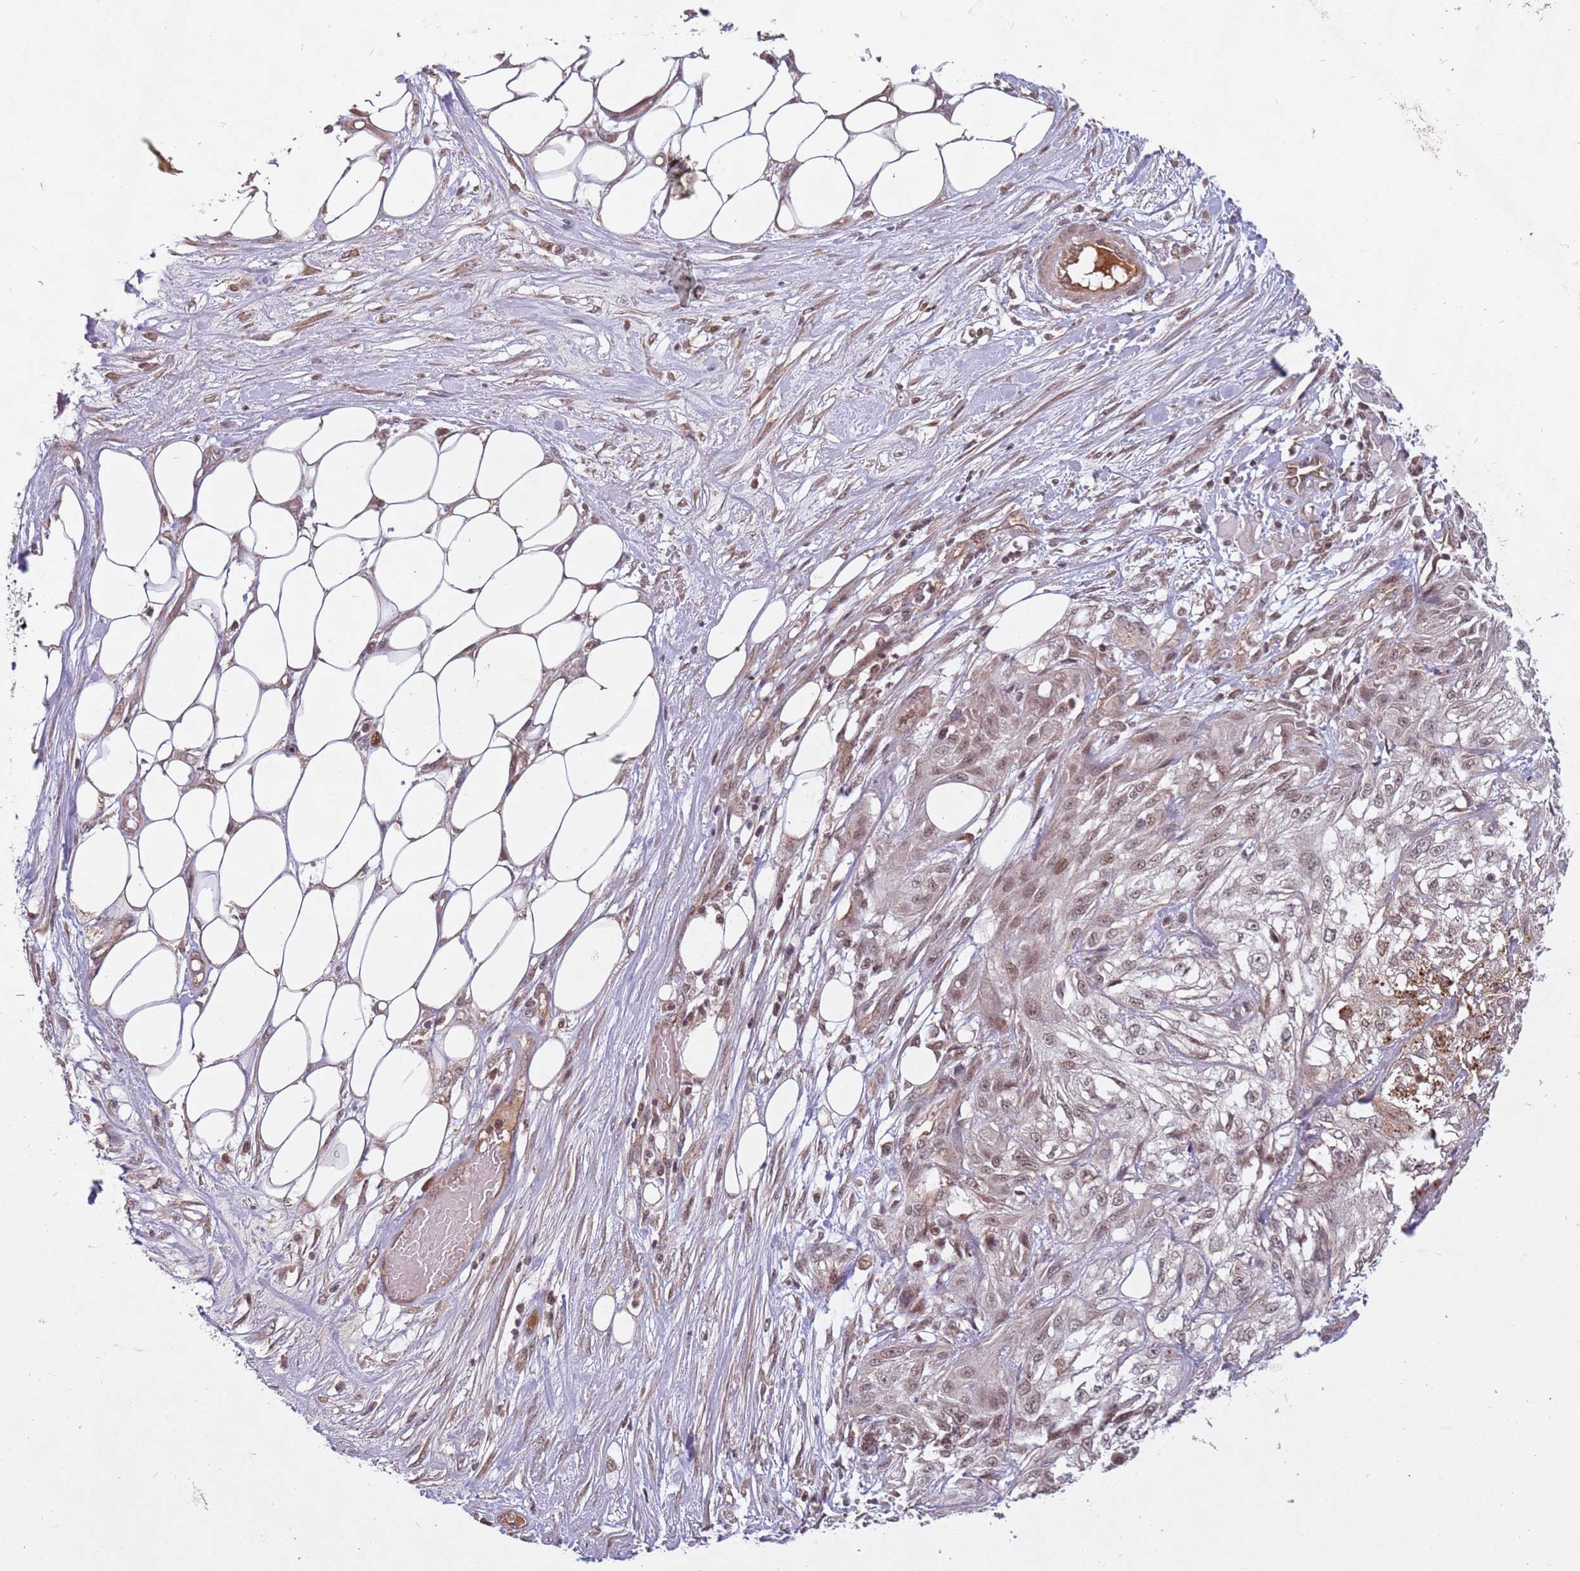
{"staining": {"intensity": "moderate", "quantity": ">75%", "location": "nuclear"}, "tissue": "skin cancer", "cell_type": "Tumor cells", "image_type": "cancer", "snomed": [{"axis": "morphology", "description": "Squamous cell carcinoma, NOS"}, {"axis": "morphology", "description": "Squamous cell carcinoma, metastatic, NOS"}, {"axis": "topography", "description": "Skin"}, {"axis": "topography", "description": "Lymph node"}], "caption": "Immunohistochemistry (DAB) staining of human skin cancer displays moderate nuclear protein expression in about >75% of tumor cells.", "gene": "SUDS3", "patient": {"sex": "male", "age": 75}}